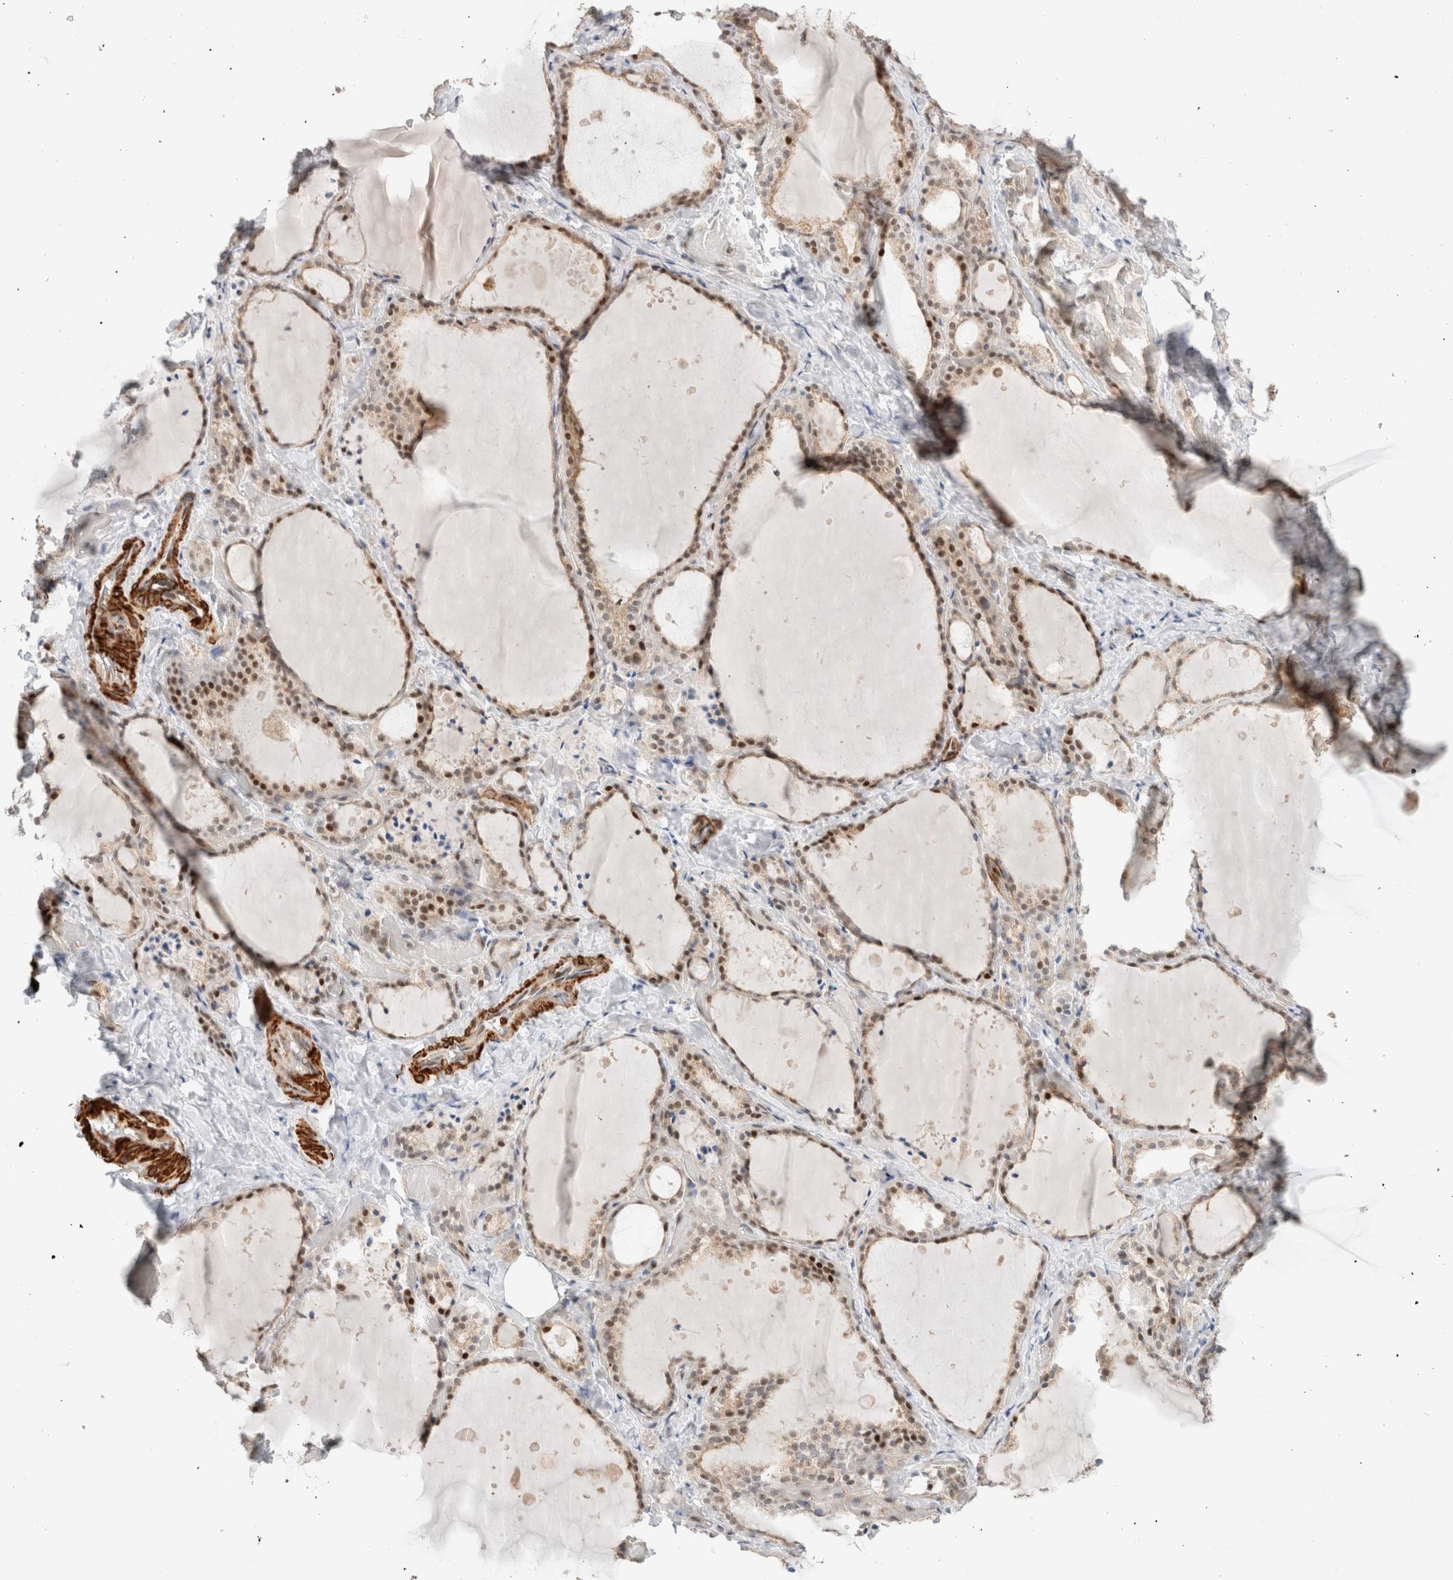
{"staining": {"intensity": "strong", "quantity": "25%-75%", "location": "nuclear"}, "tissue": "thyroid gland", "cell_type": "Glandular cells", "image_type": "normal", "snomed": [{"axis": "morphology", "description": "Normal tissue, NOS"}, {"axis": "topography", "description": "Thyroid gland"}], "caption": "Immunohistochemistry (DAB) staining of unremarkable human thyroid gland demonstrates strong nuclear protein expression in approximately 25%-75% of glandular cells. (IHC, brightfield microscopy, high magnification).", "gene": "ID3", "patient": {"sex": "female", "age": 44}}